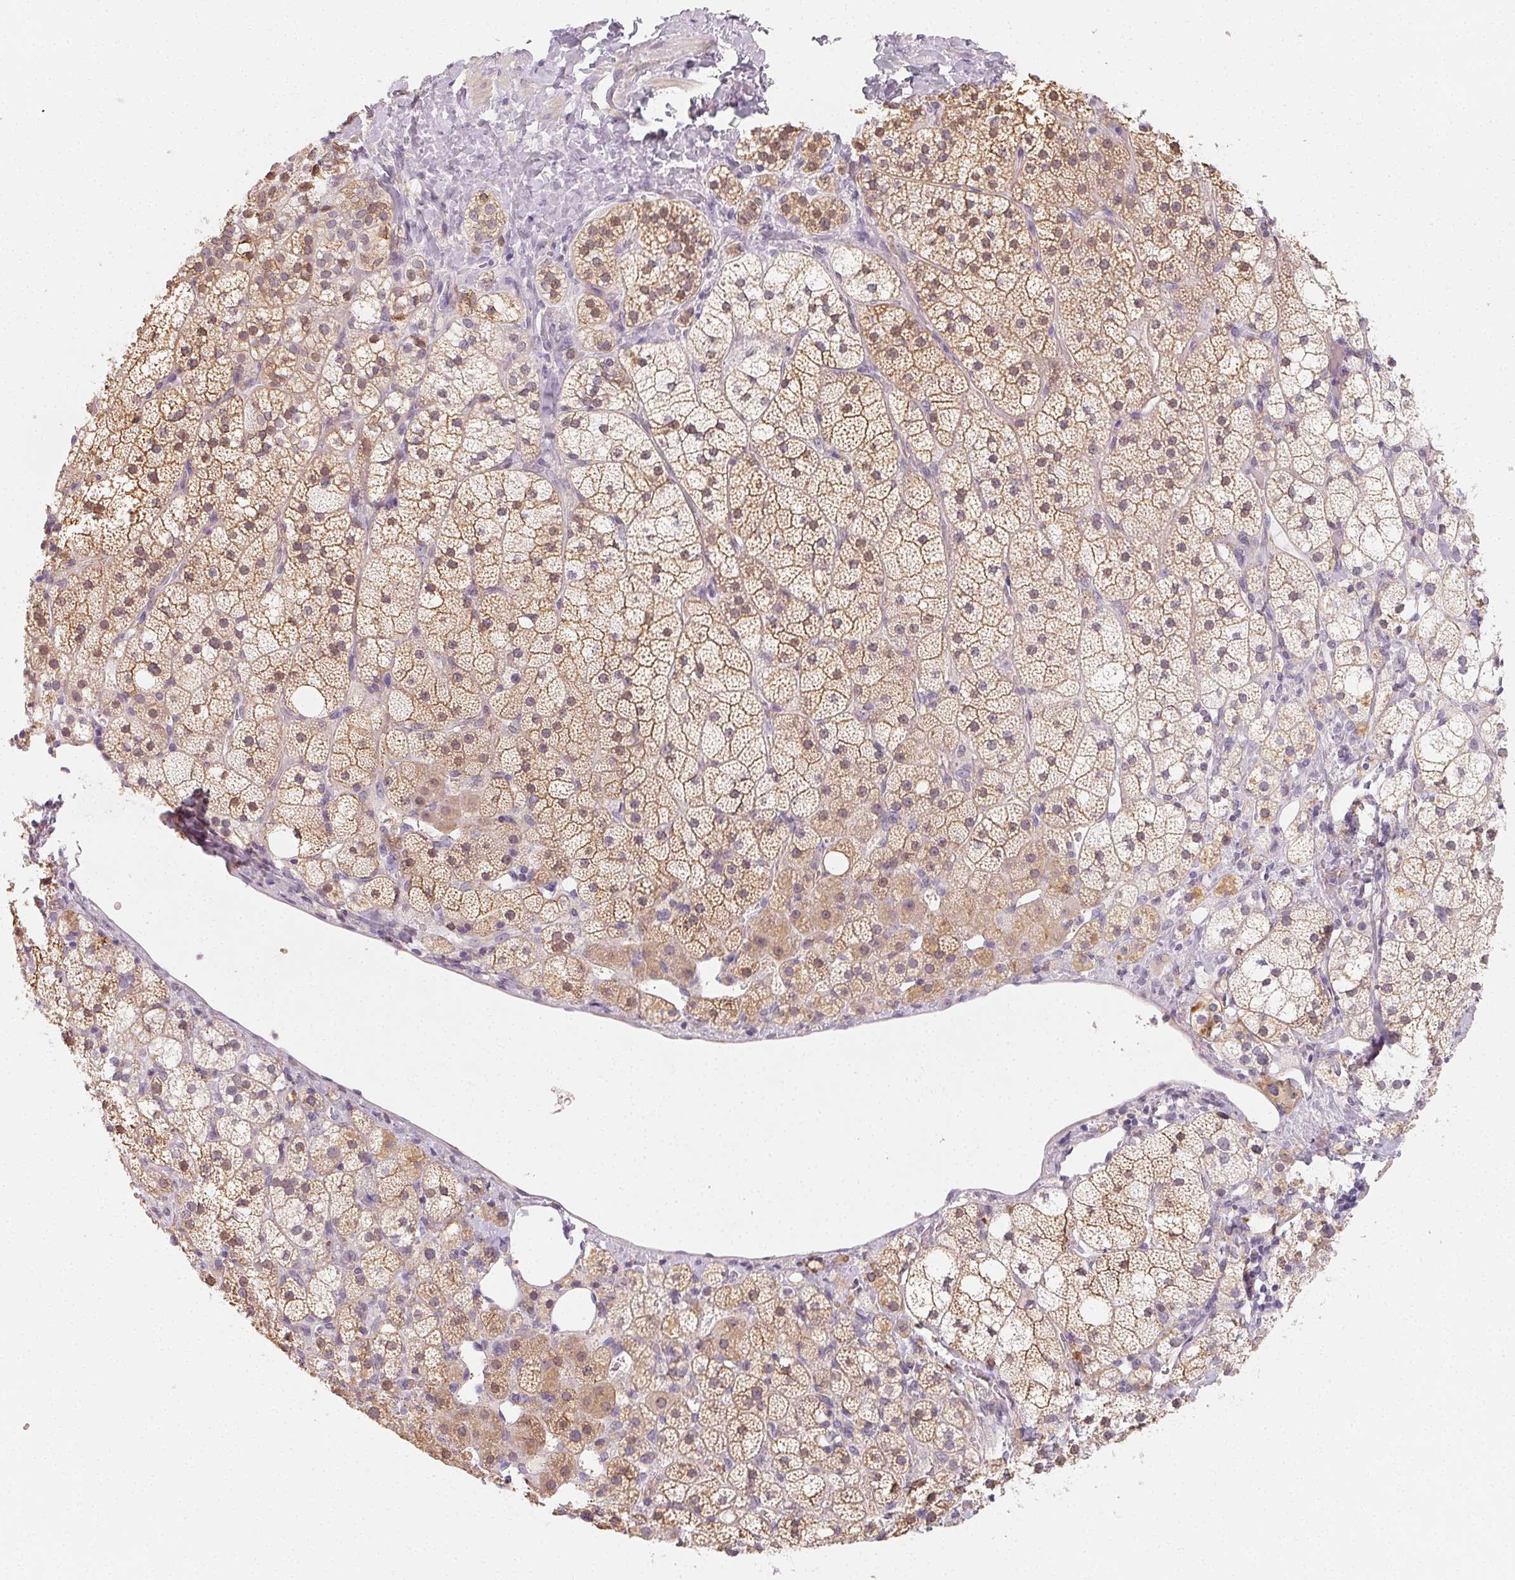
{"staining": {"intensity": "weak", "quantity": "25%-75%", "location": "cytoplasmic/membranous,nuclear"}, "tissue": "adrenal gland", "cell_type": "Glandular cells", "image_type": "normal", "snomed": [{"axis": "morphology", "description": "Normal tissue, NOS"}, {"axis": "topography", "description": "Adrenal gland"}], "caption": "About 25%-75% of glandular cells in normal human adrenal gland demonstrate weak cytoplasmic/membranous,nuclear protein expression as visualized by brown immunohistochemical staining.", "gene": "LRRC23", "patient": {"sex": "male", "age": 53}}